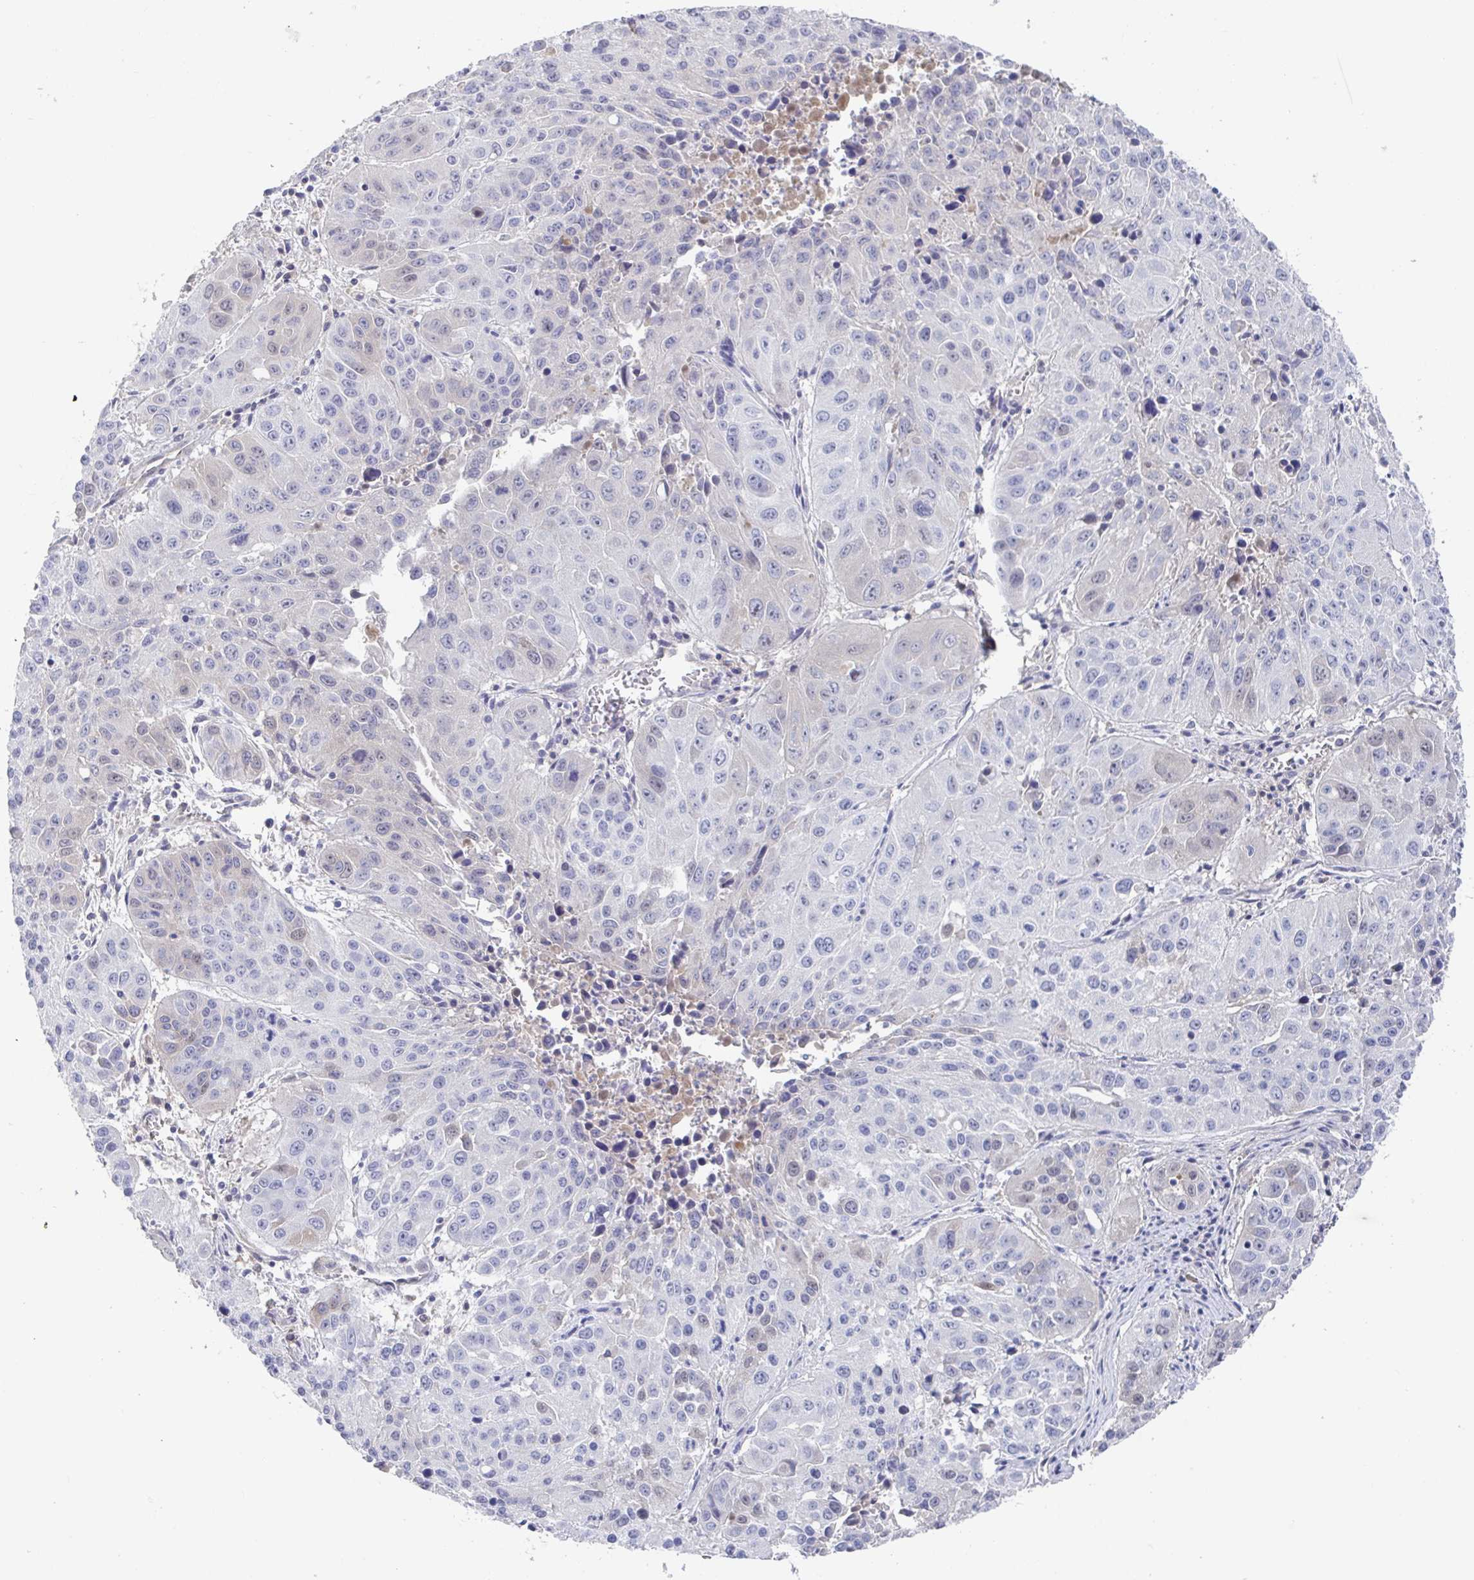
{"staining": {"intensity": "negative", "quantity": "none", "location": "none"}, "tissue": "lung cancer", "cell_type": "Tumor cells", "image_type": "cancer", "snomed": [{"axis": "morphology", "description": "Squamous cell carcinoma, NOS"}, {"axis": "topography", "description": "Lung"}], "caption": "Immunohistochemistry image of lung cancer stained for a protein (brown), which demonstrates no positivity in tumor cells.", "gene": "GPR148", "patient": {"sex": "female", "age": 61}}